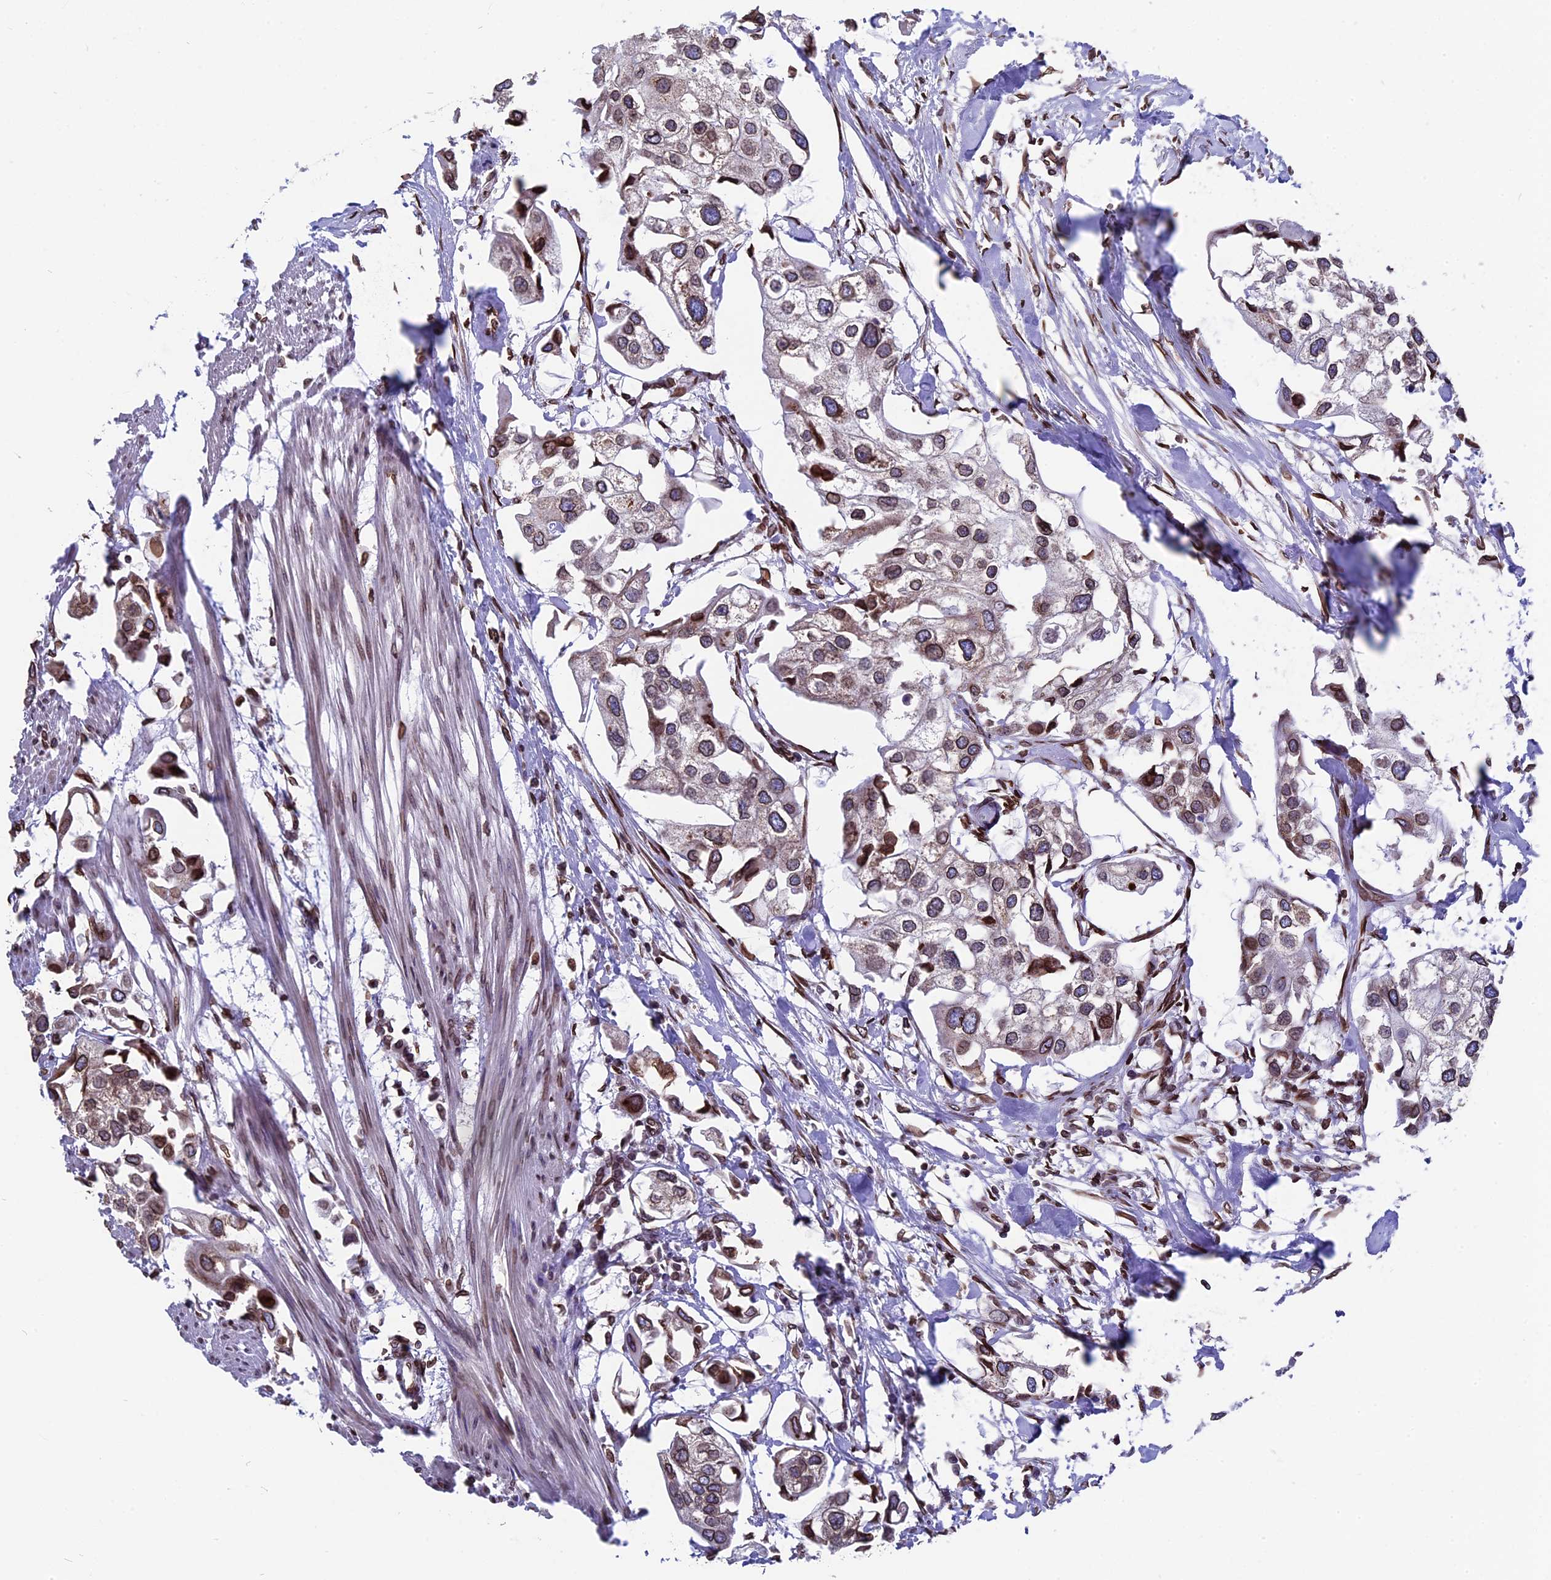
{"staining": {"intensity": "moderate", "quantity": ">75%", "location": "cytoplasmic/membranous,nuclear"}, "tissue": "urothelial cancer", "cell_type": "Tumor cells", "image_type": "cancer", "snomed": [{"axis": "morphology", "description": "Urothelial carcinoma, High grade"}, {"axis": "topography", "description": "Urinary bladder"}], "caption": "Protein expression analysis of human urothelial carcinoma (high-grade) reveals moderate cytoplasmic/membranous and nuclear positivity in about >75% of tumor cells.", "gene": "PTCHD4", "patient": {"sex": "male", "age": 64}}